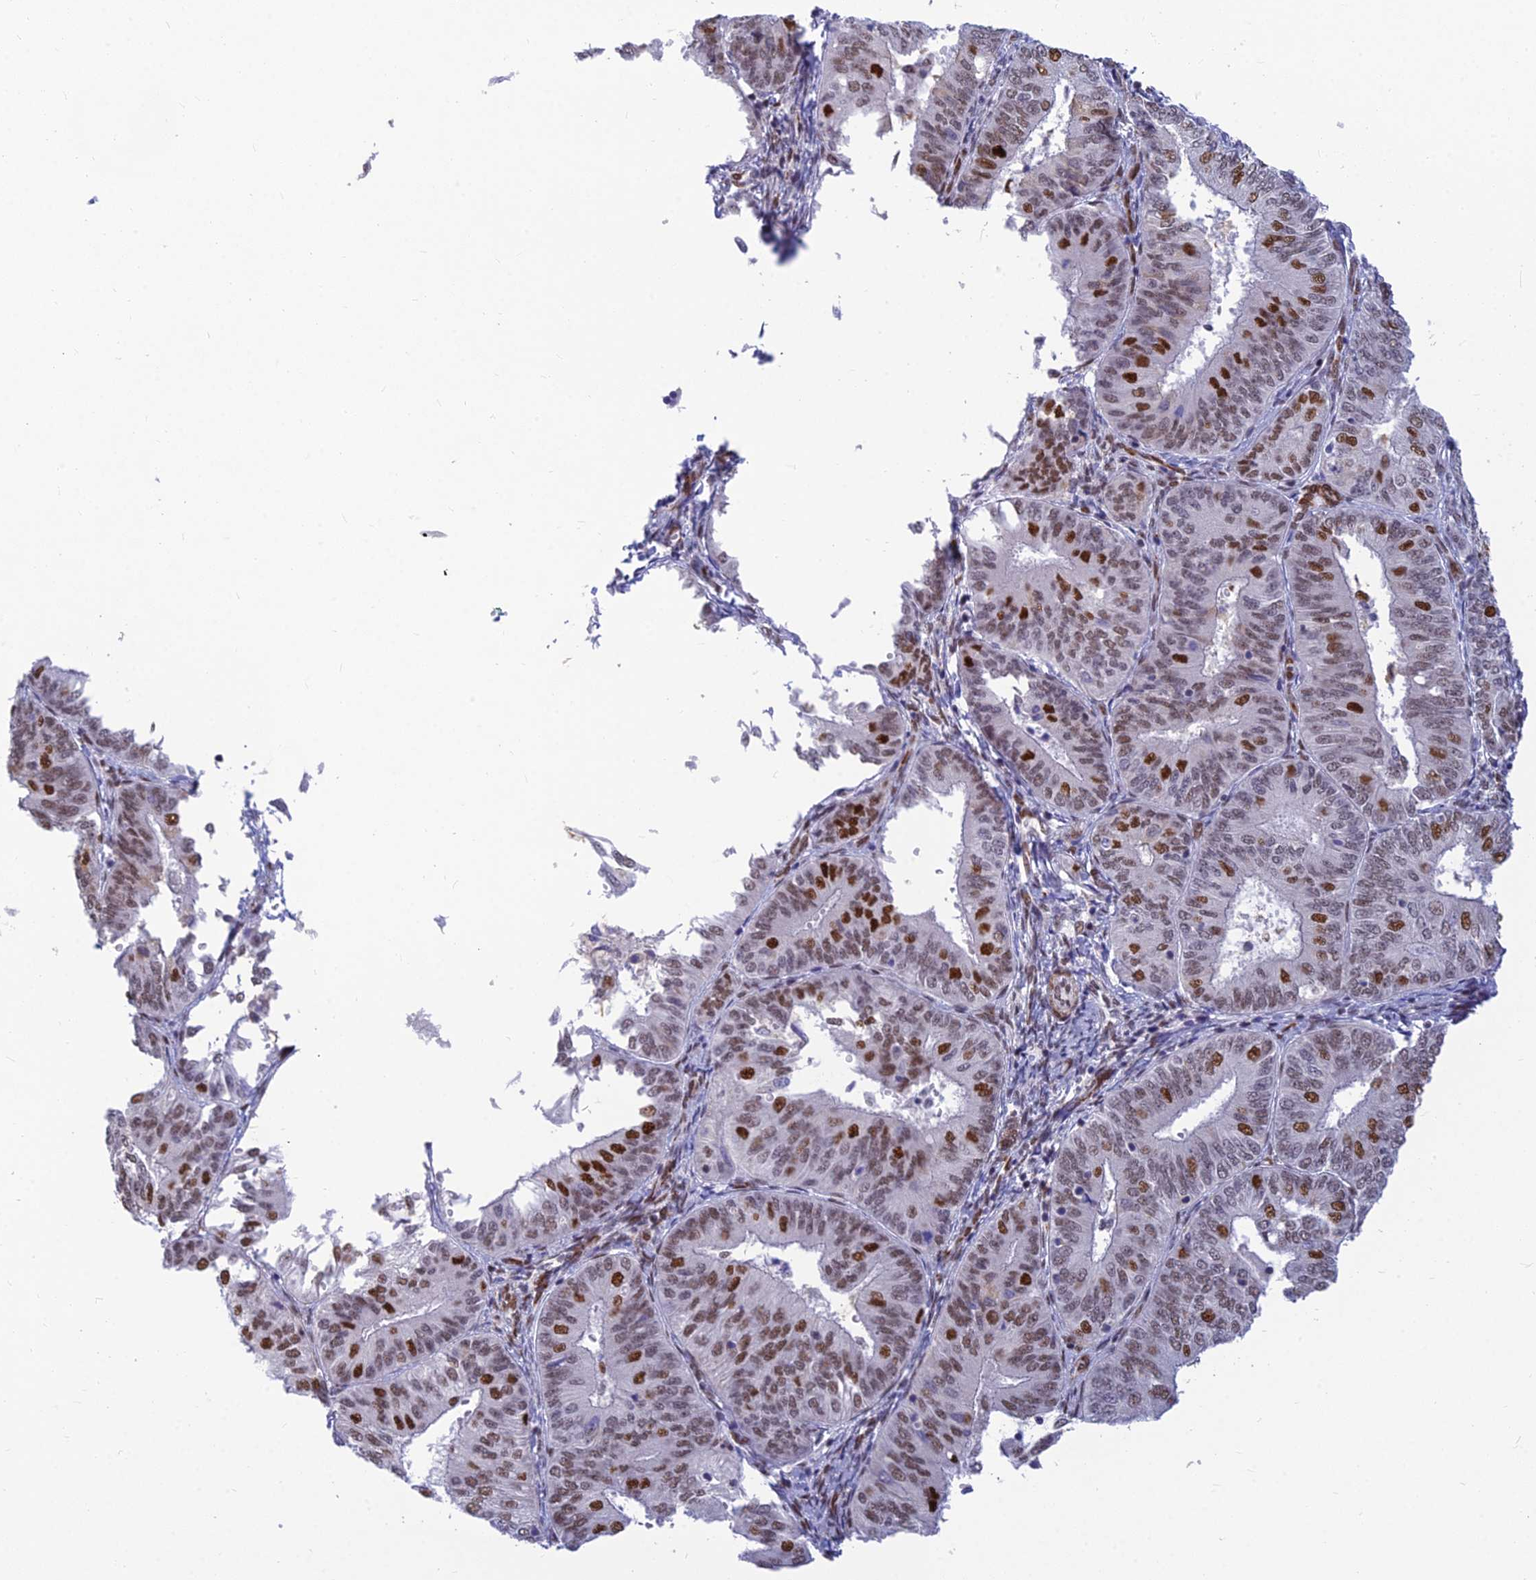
{"staining": {"intensity": "strong", "quantity": "<25%", "location": "nuclear"}, "tissue": "endometrial cancer", "cell_type": "Tumor cells", "image_type": "cancer", "snomed": [{"axis": "morphology", "description": "Adenocarcinoma, NOS"}, {"axis": "topography", "description": "Endometrium"}], "caption": "This is a histology image of immunohistochemistry staining of adenocarcinoma (endometrial), which shows strong expression in the nuclear of tumor cells.", "gene": "CLK4", "patient": {"sex": "female", "age": 58}}